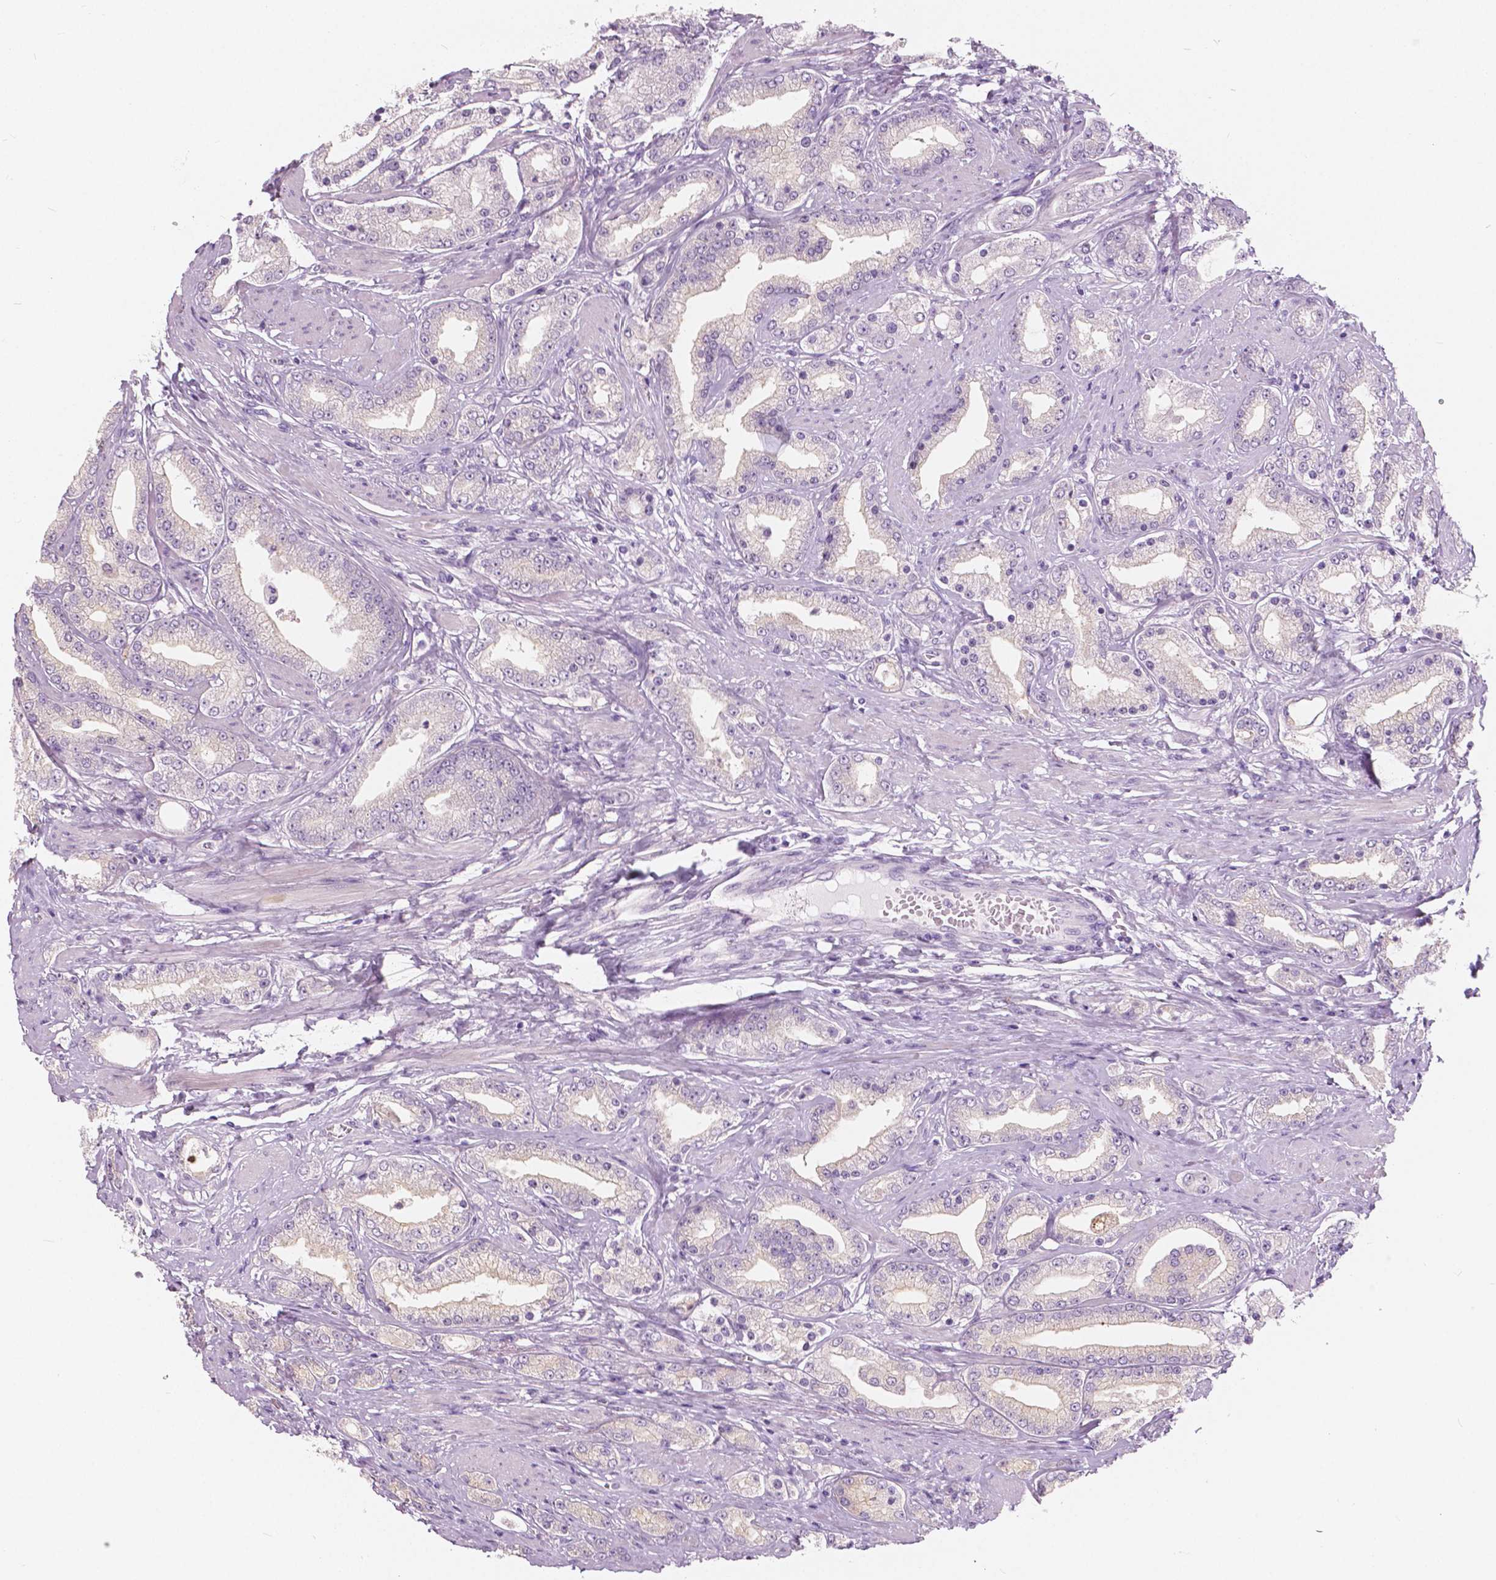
{"staining": {"intensity": "negative", "quantity": "none", "location": "none"}, "tissue": "prostate cancer", "cell_type": "Tumor cells", "image_type": "cancer", "snomed": [{"axis": "morphology", "description": "Adenocarcinoma, High grade"}, {"axis": "topography", "description": "Prostate"}], "caption": "The image exhibits no significant positivity in tumor cells of prostate cancer. Brightfield microscopy of IHC stained with DAB (brown) and hematoxylin (blue), captured at high magnification.", "gene": "A4GNT", "patient": {"sex": "male", "age": 67}}